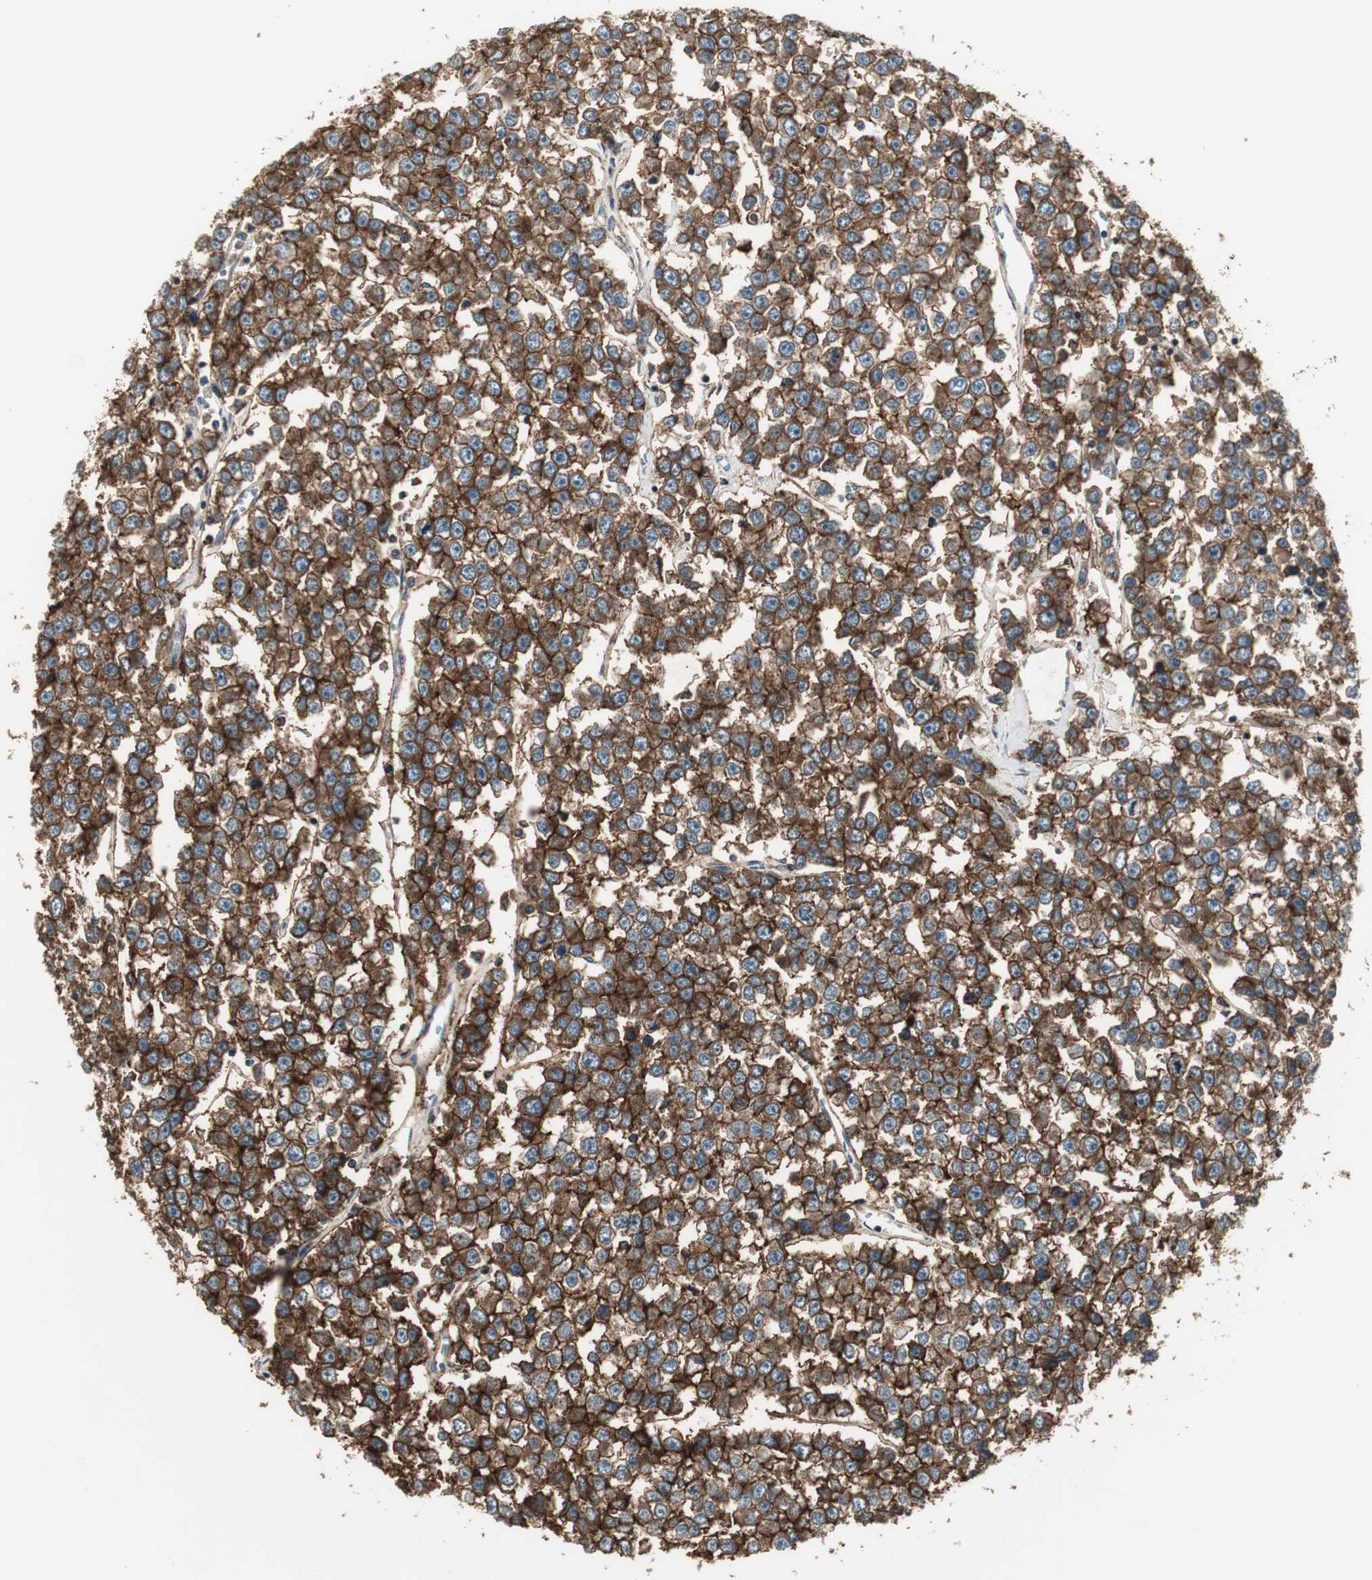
{"staining": {"intensity": "strong", "quantity": ">75%", "location": "cytoplasmic/membranous"}, "tissue": "testis cancer", "cell_type": "Tumor cells", "image_type": "cancer", "snomed": [{"axis": "morphology", "description": "Seminoma, NOS"}, {"axis": "morphology", "description": "Carcinoma, Embryonal, NOS"}, {"axis": "topography", "description": "Testis"}], "caption": "This is a micrograph of immunohistochemistry (IHC) staining of testis cancer, which shows strong expression in the cytoplasmic/membranous of tumor cells.", "gene": "MSTO1", "patient": {"sex": "male", "age": 52}}